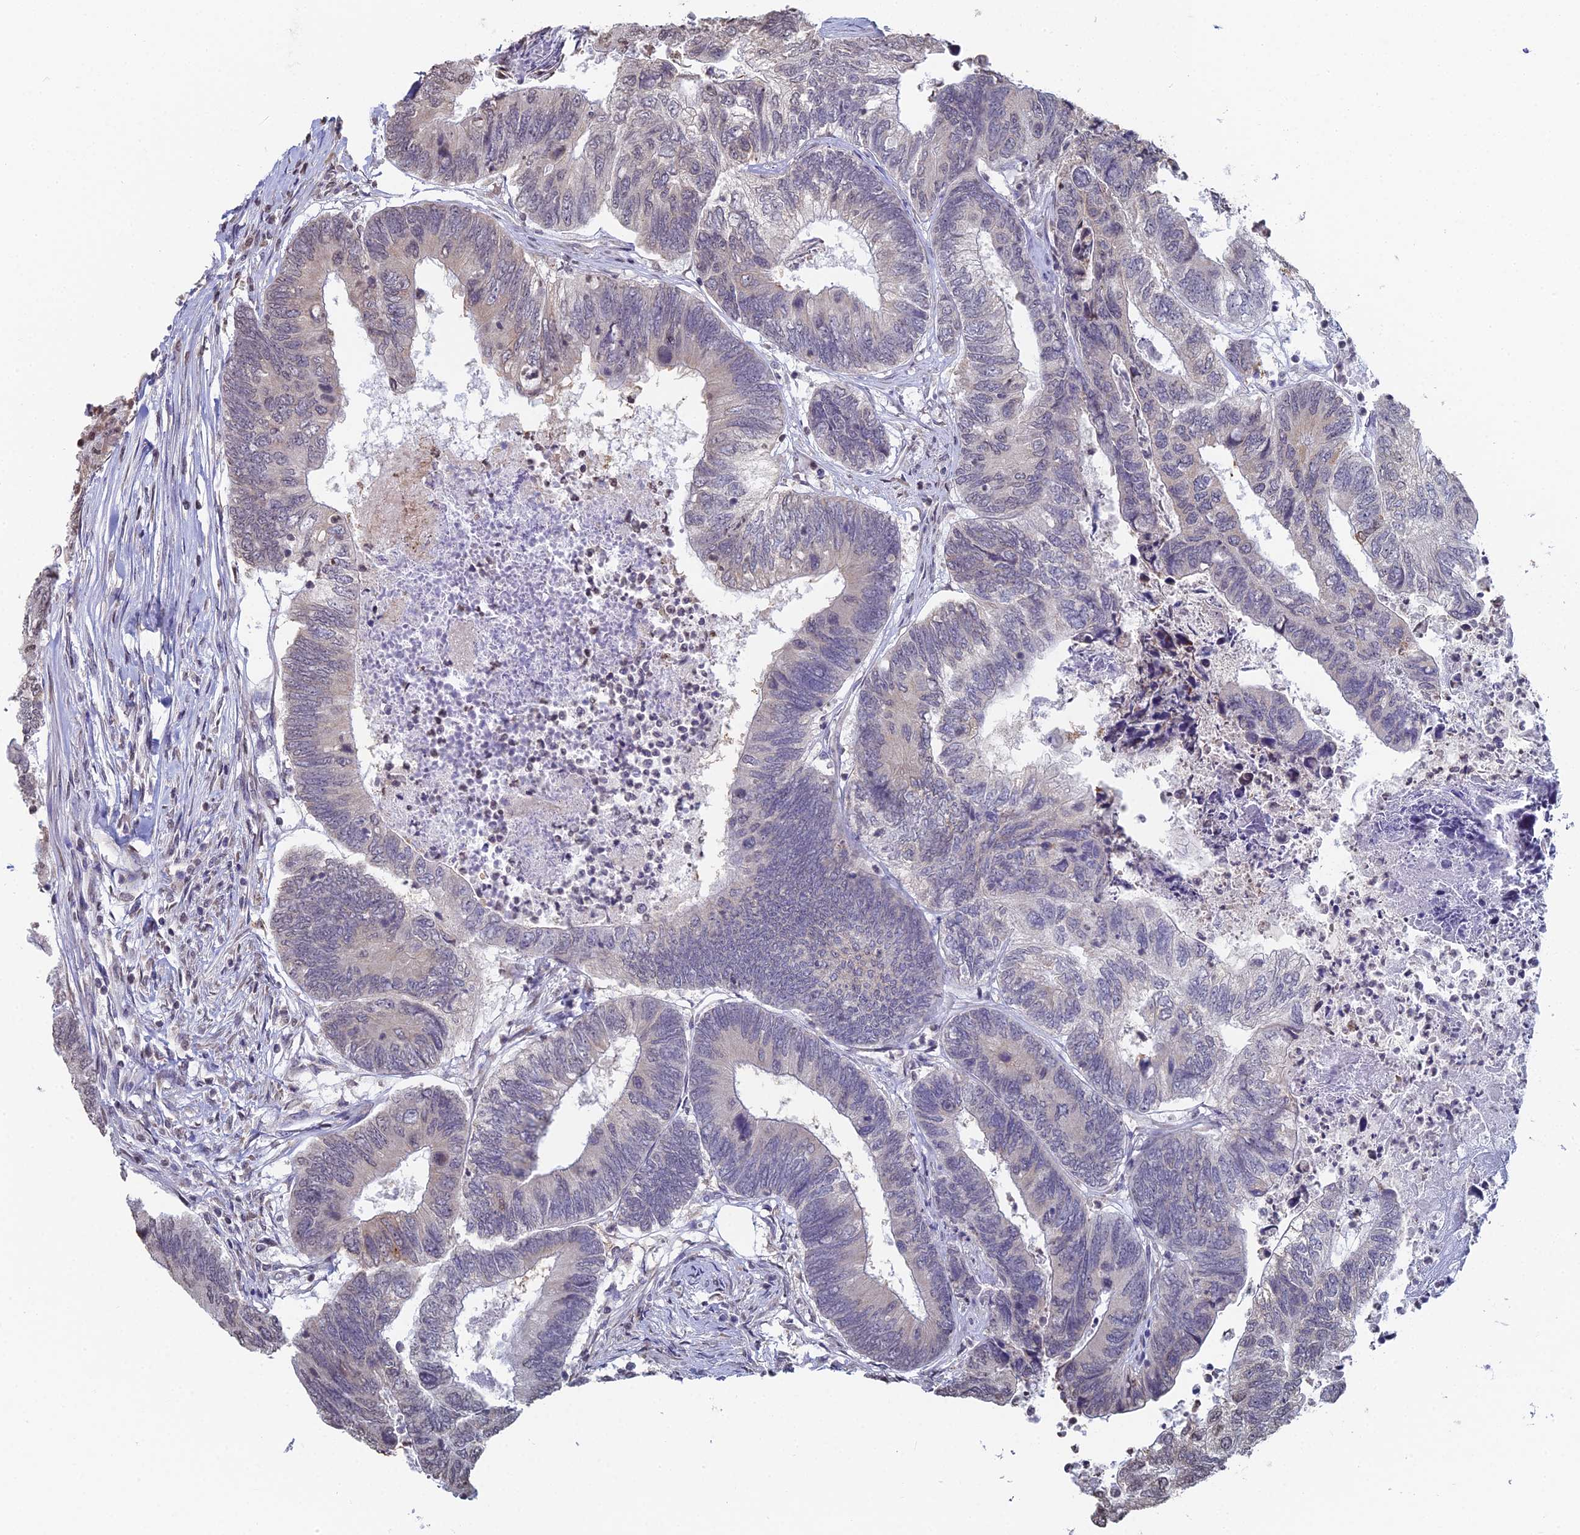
{"staining": {"intensity": "negative", "quantity": "none", "location": "none"}, "tissue": "colorectal cancer", "cell_type": "Tumor cells", "image_type": "cancer", "snomed": [{"axis": "morphology", "description": "Adenocarcinoma, NOS"}, {"axis": "topography", "description": "Colon"}], "caption": "Immunohistochemistry of colorectal cancer (adenocarcinoma) exhibits no staining in tumor cells.", "gene": "PRR22", "patient": {"sex": "female", "age": 67}}